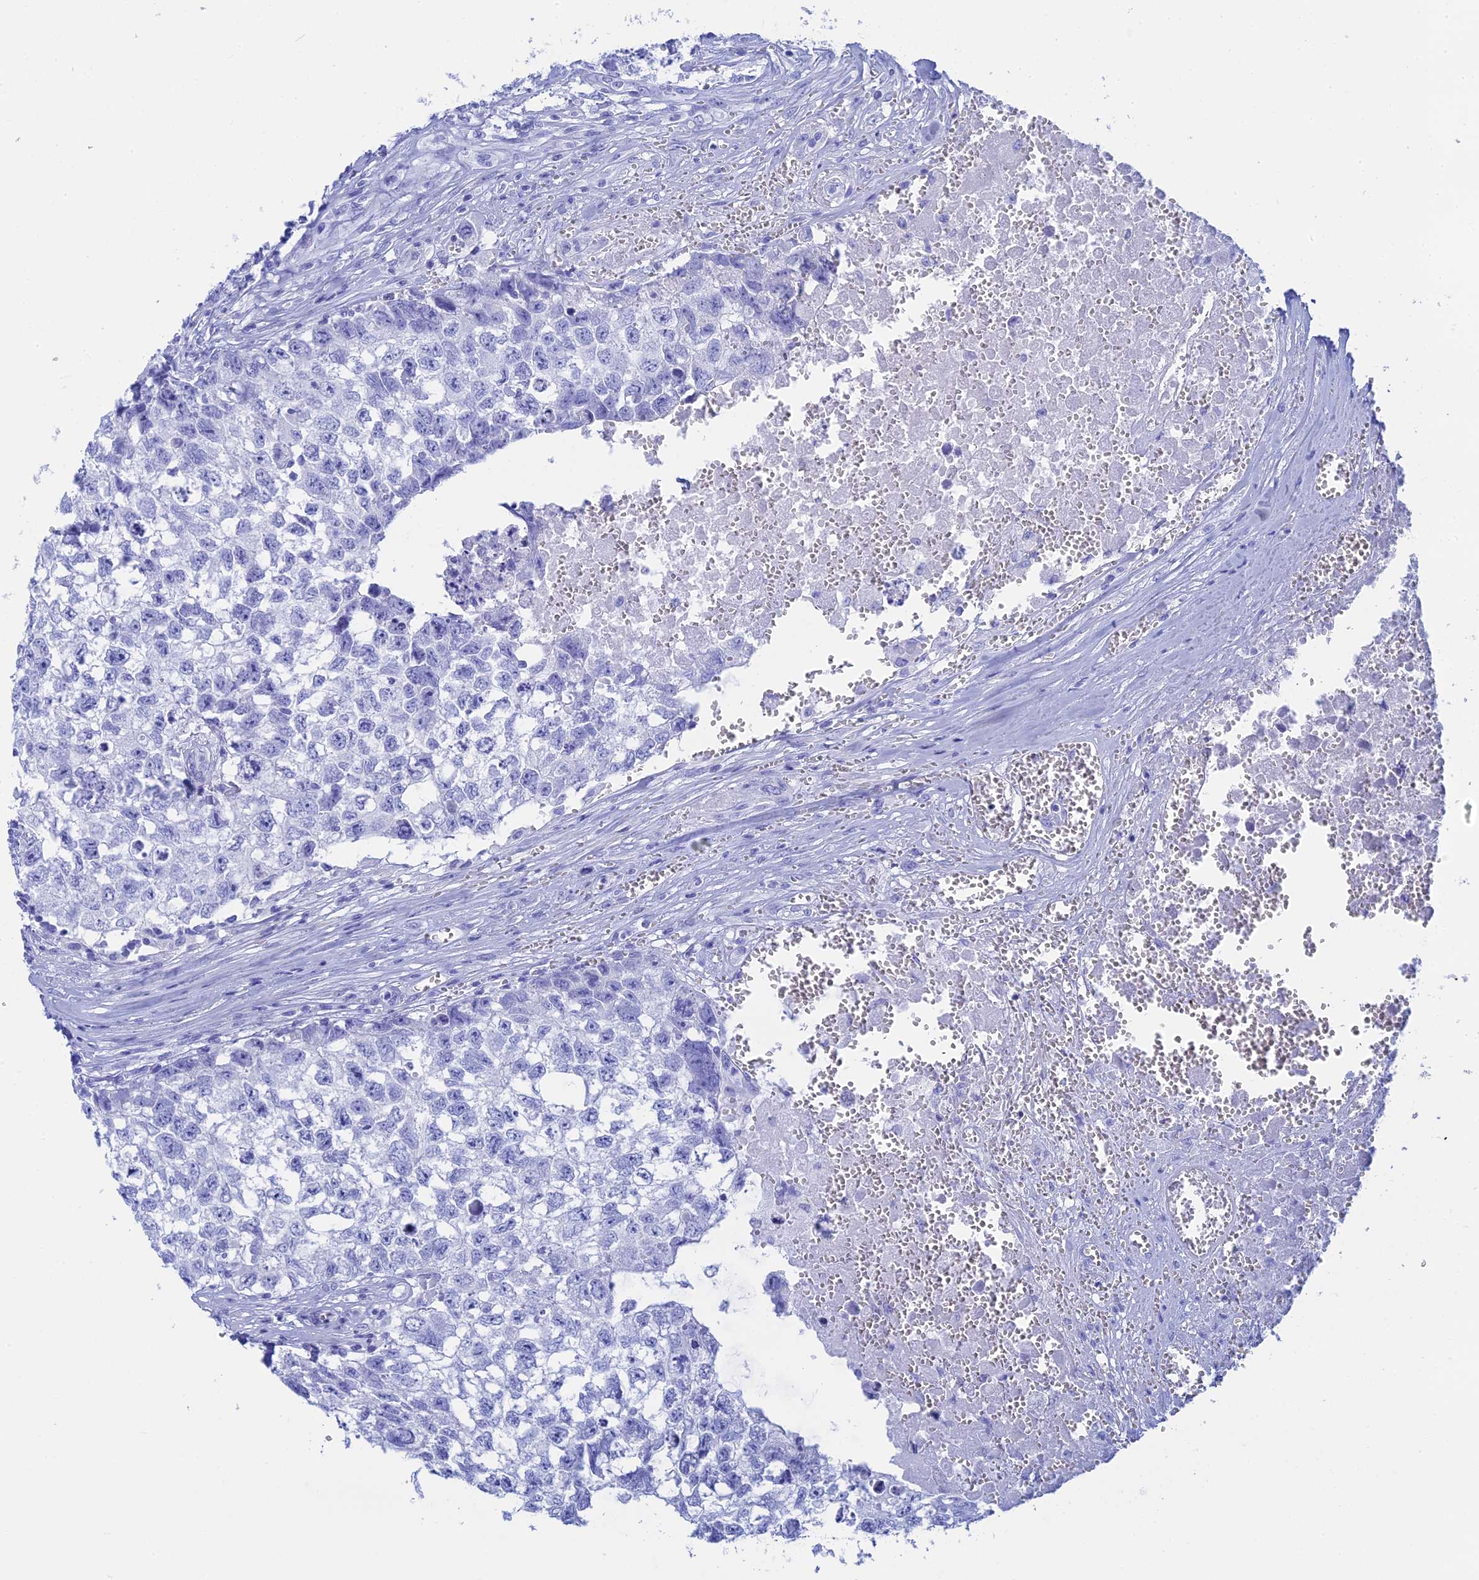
{"staining": {"intensity": "negative", "quantity": "none", "location": "none"}, "tissue": "testis cancer", "cell_type": "Tumor cells", "image_type": "cancer", "snomed": [{"axis": "morphology", "description": "Seminoma, NOS"}, {"axis": "morphology", "description": "Carcinoma, Embryonal, NOS"}, {"axis": "topography", "description": "Testis"}], "caption": "A photomicrograph of testis embryonal carcinoma stained for a protein shows no brown staining in tumor cells.", "gene": "TEX101", "patient": {"sex": "male", "age": 29}}